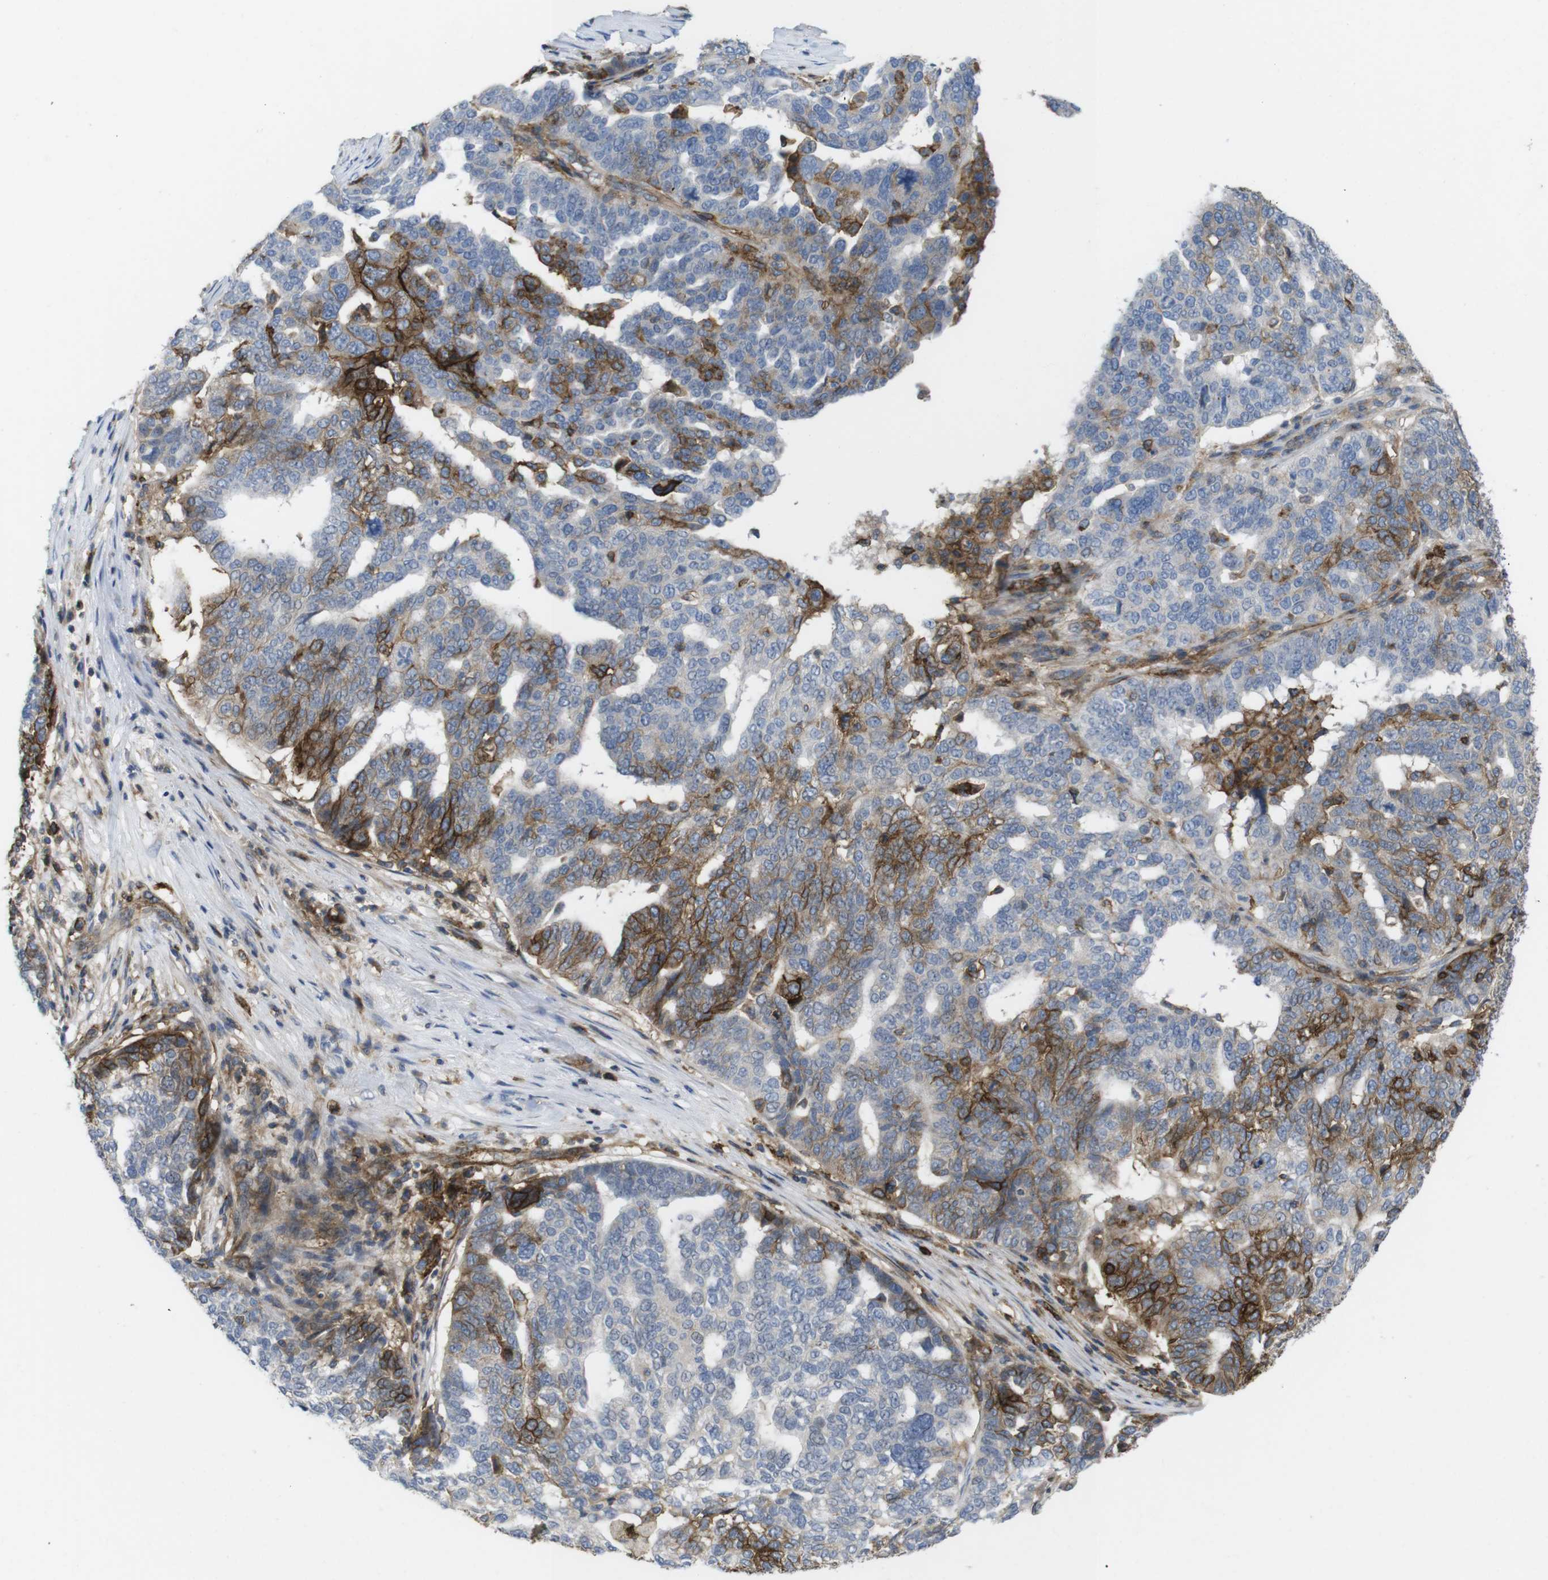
{"staining": {"intensity": "moderate", "quantity": "<25%", "location": "cytoplasmic/membranous"}, "tissue": "ovarian cancer", "cell_type": "Tumor cells", "image_type": "cancer", "snomed": [{"axis": "morphology", "description": "Cystadenocarcinoma, serous, NOS"}, {"axis": "topography", "description": "Ovary"}], "caption": "Protein staining of serous cystadenocarcinoma (ovarian) tissue shows moderate cytoplasmic/membranous positivity in about <25% of tumor cells.", "gene": "CCR6", "patient": {"sex": "female", "age": 59}}